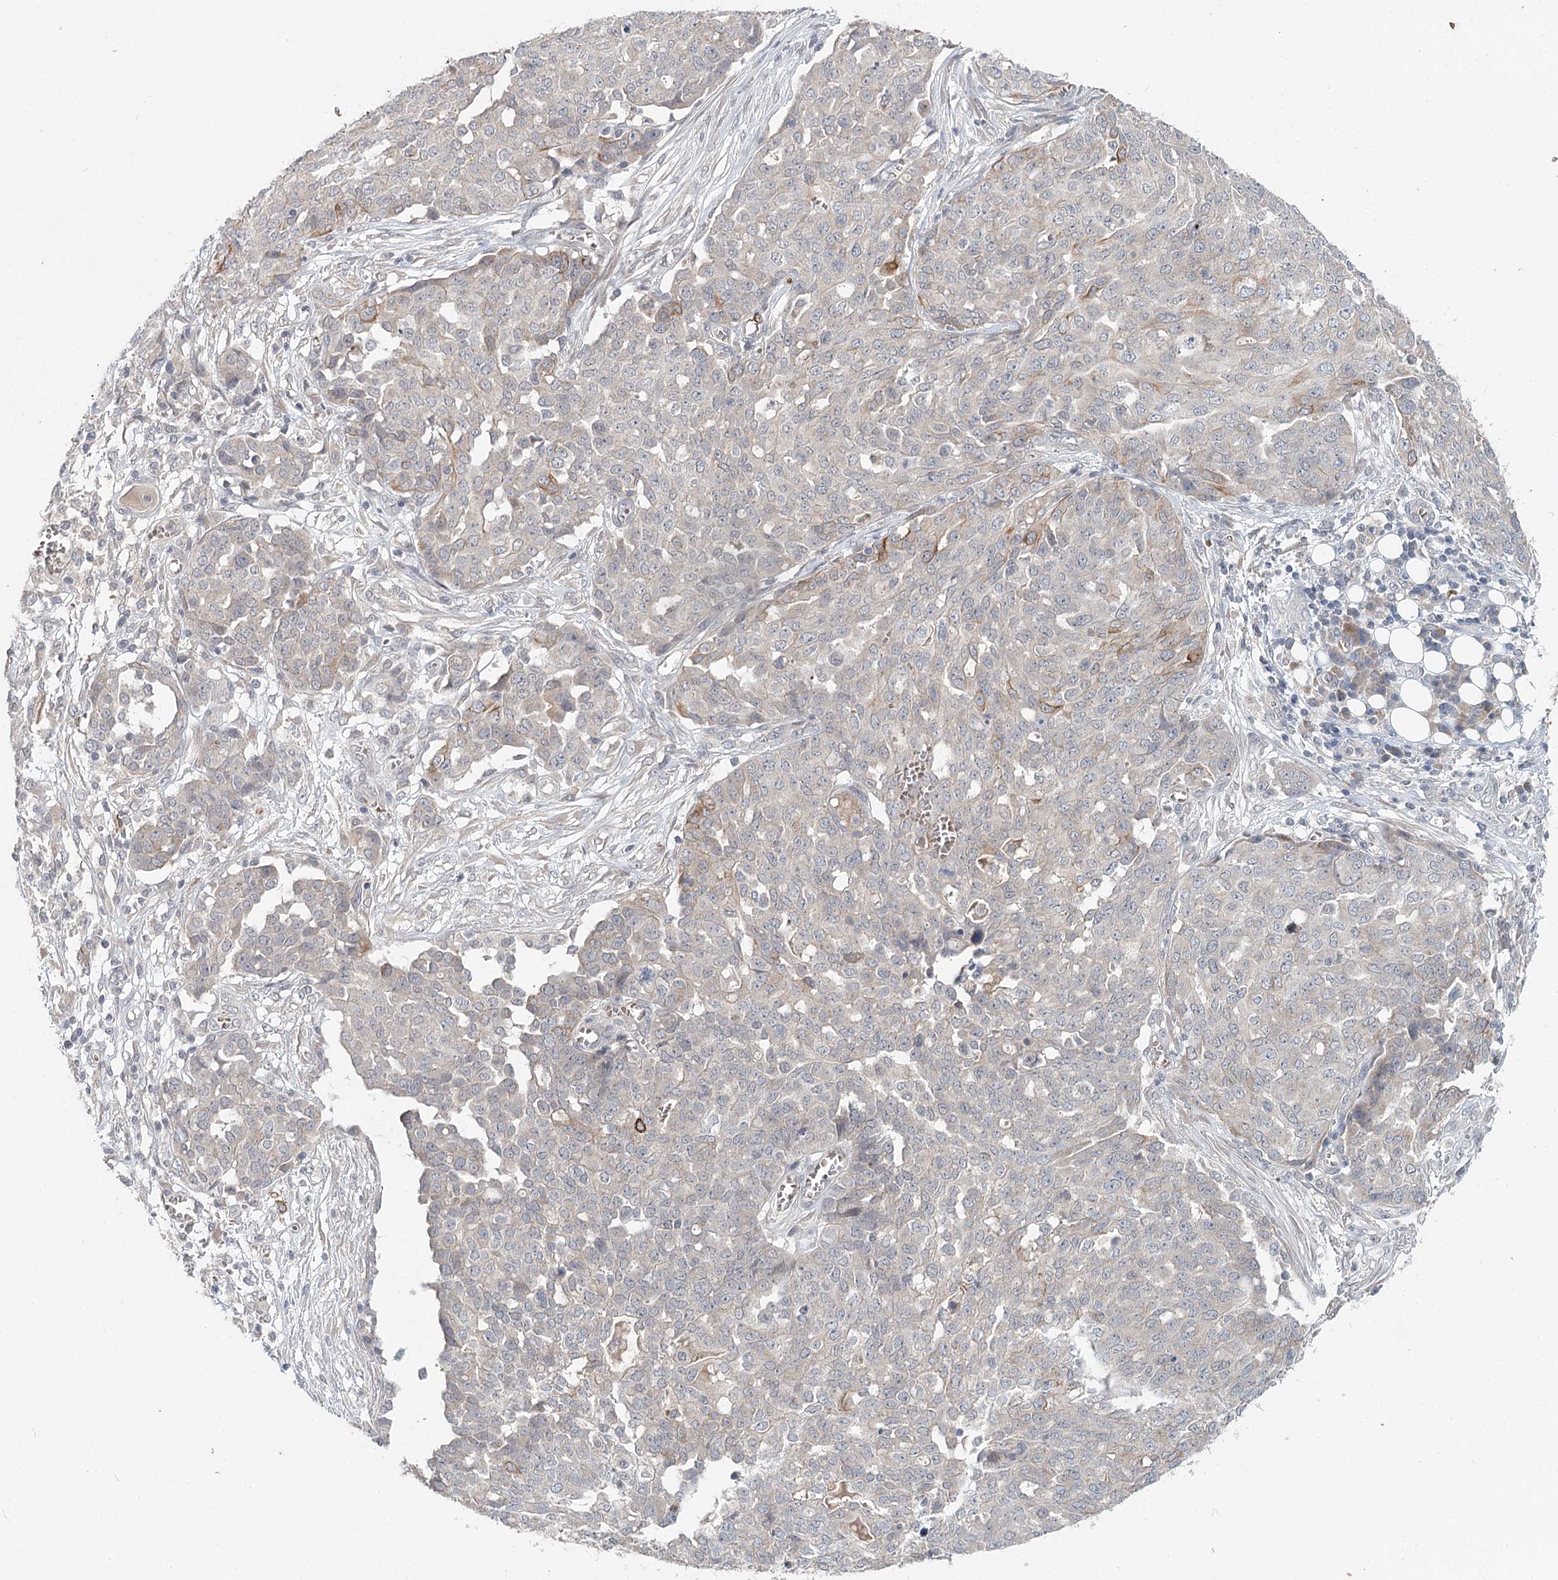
{"staining": {"intensity": "moderate", "quantity": "<25%", "location": "cytoplasmic/membranous"}, "tissue": "ovarian cancer", "cell_type": "Tumor cells", "image_type": "cancer", "snomed": [{"axis": "morphology", "description": "Cystadenocarcinoma, serous, NOS"}, {"axis": "topography", "description": "Soft tissue"}, {"axis": "topography", "description": "Ovary"}], "caption": "Immunohistochemistry image of human ovarian cancer (serous cystadenocarcinoma) stained for a protein (brown), which exhibits low levels of moderate cytoplasmic/membranous positivity in approximately <25% of tumor cells.", "gene": "FBXO7", "patient": {"sex": "female", "age": 57}}